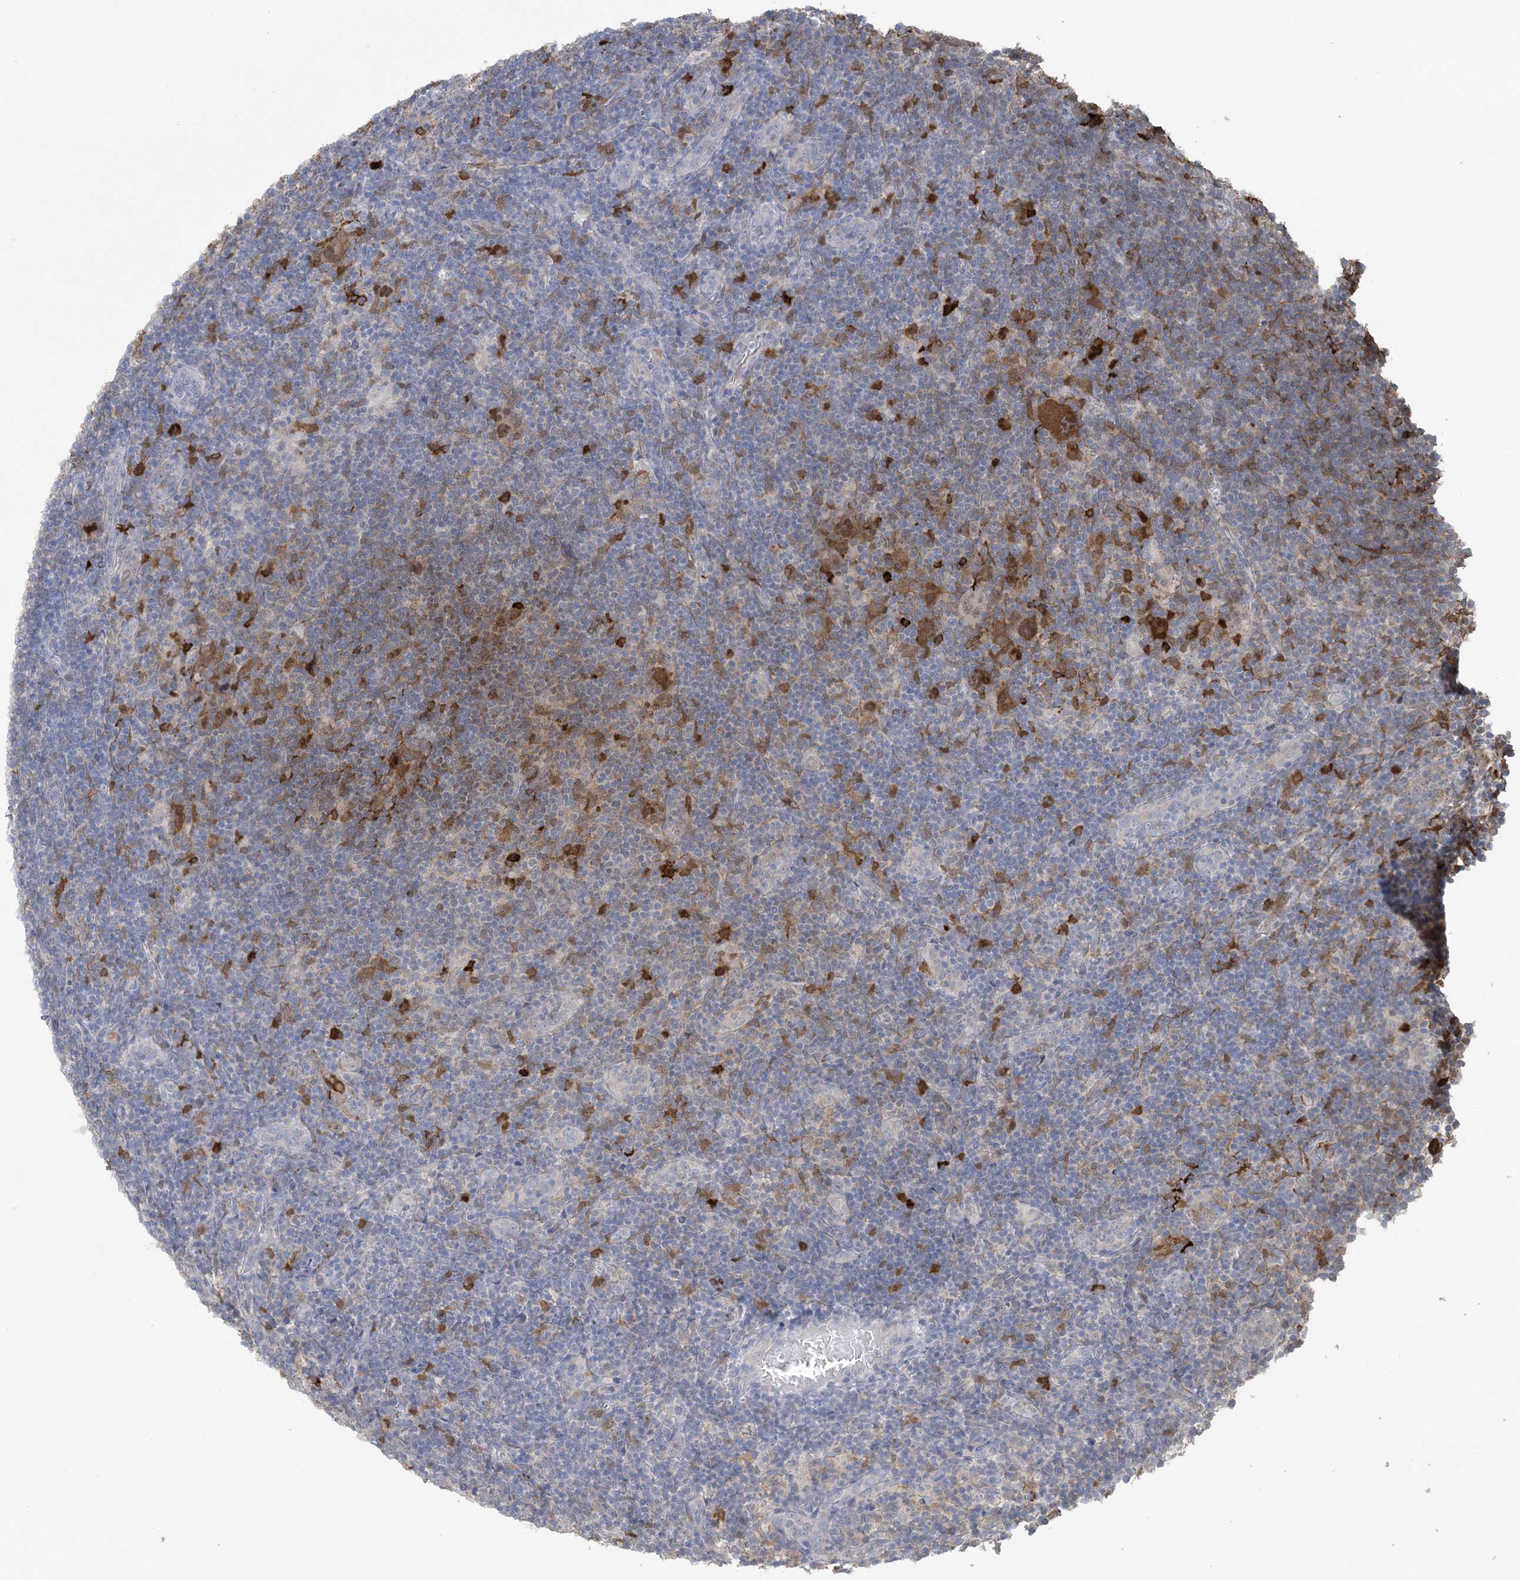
{"staining": {"intensity": "moderate", "quantity": "<25%", "location": "cytoplasmic/membranous"}, "tissue": "lymphoma", "cell_type": "Tumor cells", "image_type": "cancer", "snomed": [{"axis": "morphology", "description": "Hodgkin's disease, NOS"}, {"axis": "topography", "description": "Lymph node"}], "caption": "Immunohistochemistry (IHC) image of neoplastic tissue: human lymphoma stained using IHC shows low levels of moderate protein expression localized specifically in the cytoplasmic/membranous of tumor cells, appearing as a cytoplasmic/membranous brown color.", "gene": "HMGCS1", "patient": {"sex": "female", "age": 57}}